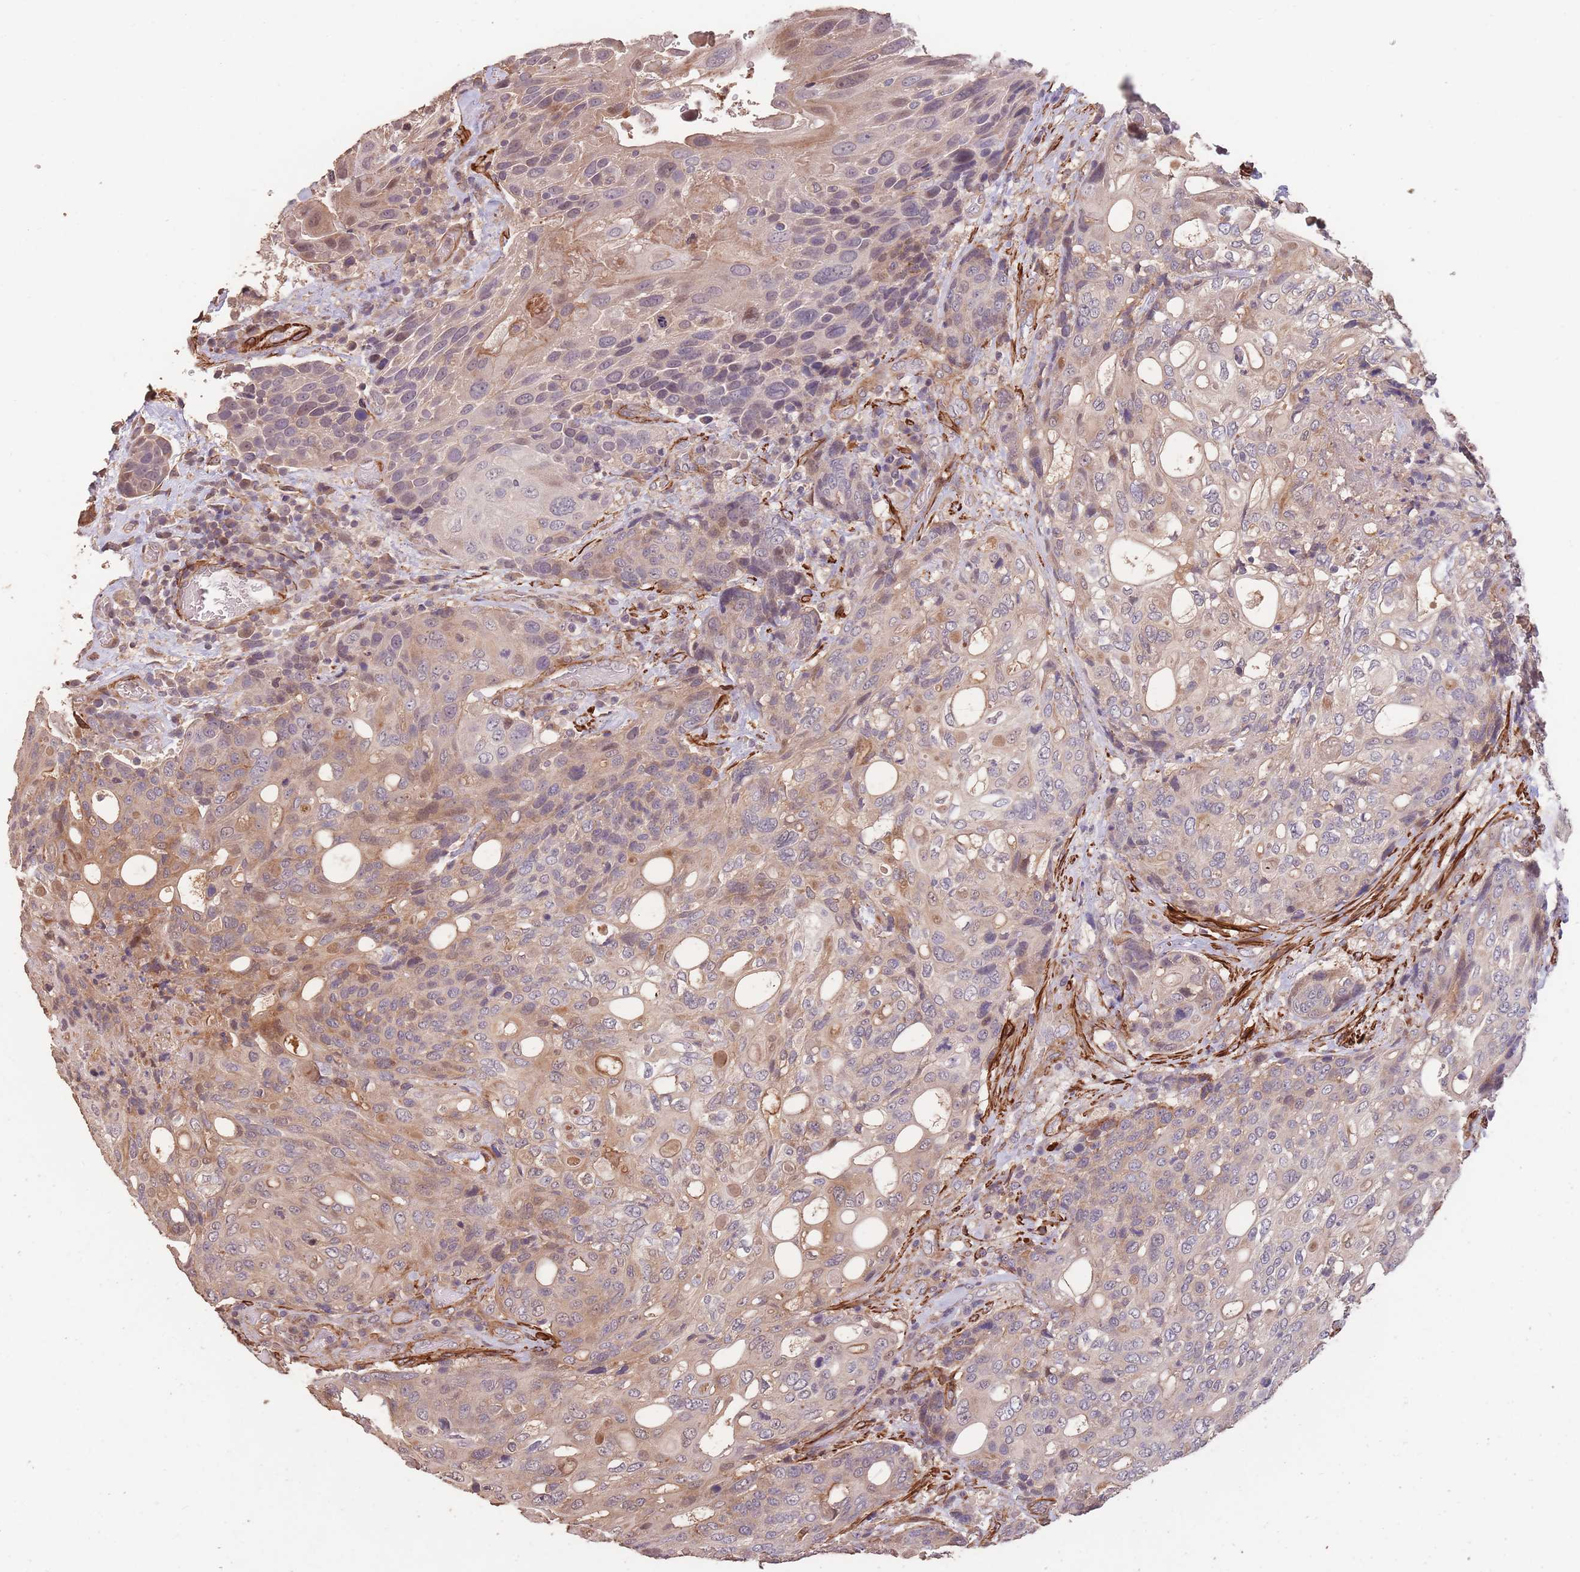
{"staining": {"intensity": "weak", "quantity": "25%-75%", "location": "cytoplasmic/membranous"}, "tissue": "urothelial cancer", "cell_type": "Tumor cells", "image_type": "cancer", "snomed": [{"axis": "morphology", "description": "Urothelial carcinoma, High grade"}, {"axis": "topography", "description": "Urinary bladder"}], "caption": "Immunohistochemical staining of urothelial cancer displays low levels of weak cytoplasmic/membranous staining in about 25%-75% of tumor cells.", "gene": "NLRC4", "patient": {"sex": "female", "age": 70}}